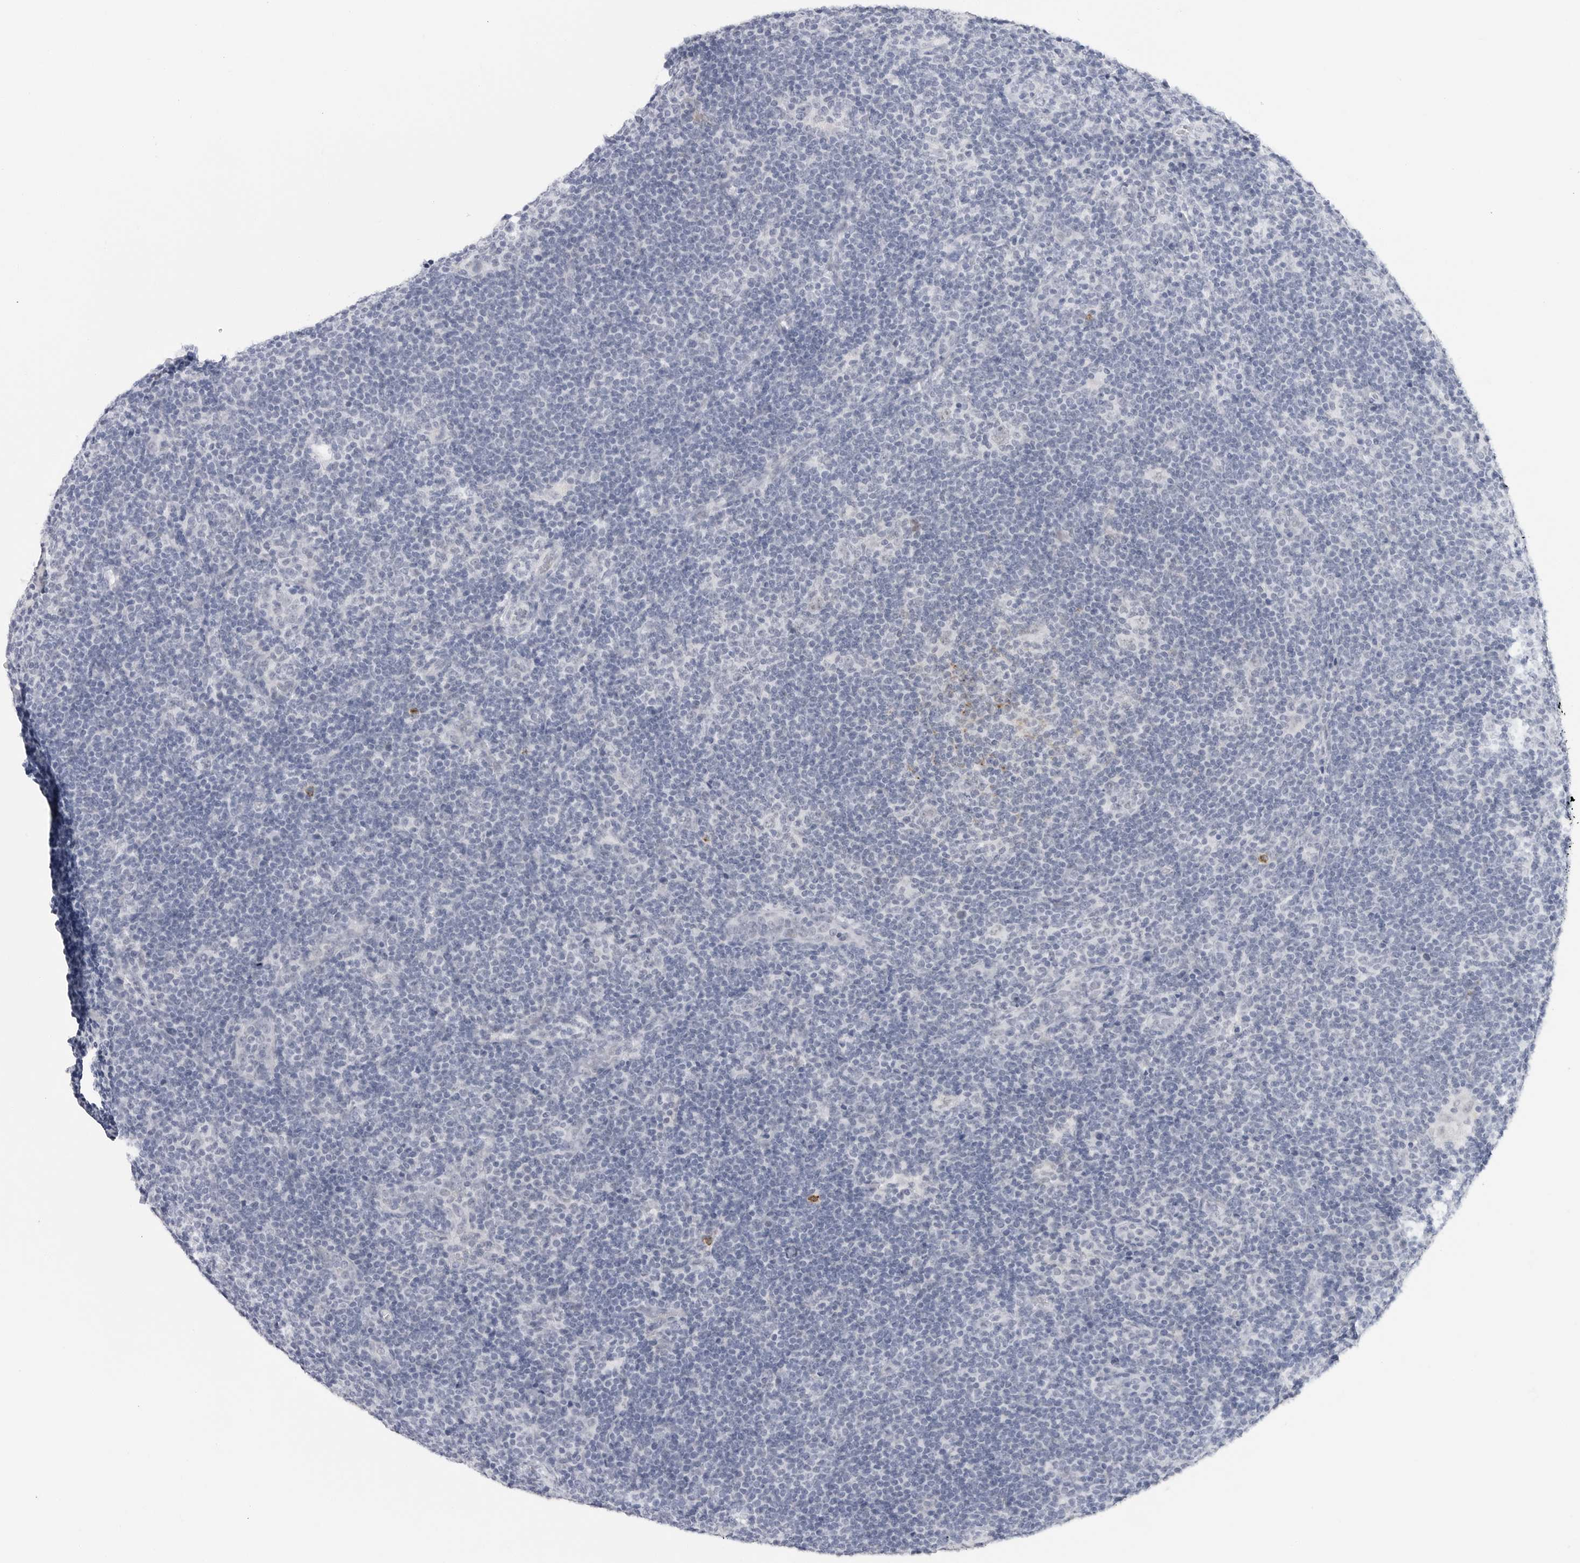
{"staining": {"intensity": "negative", "quantity": "none", "location": "none"}, "tissue": "lymphoma", "cell_type": "Tumor cells", "image_type": "cancer", "snomed": [{"axis": "morphology", "description": "Hodgkin's disease, NOS"}, {"axis": "topography", "description": "Lymph node"}], "caption": "Human Hodgkin's disease stained for a protein using immunohistochemistry (IHC) exhibits no expression in tumor cells.", "gene": "HSPB7", "patient": {"sex": "female", "age": 57}}